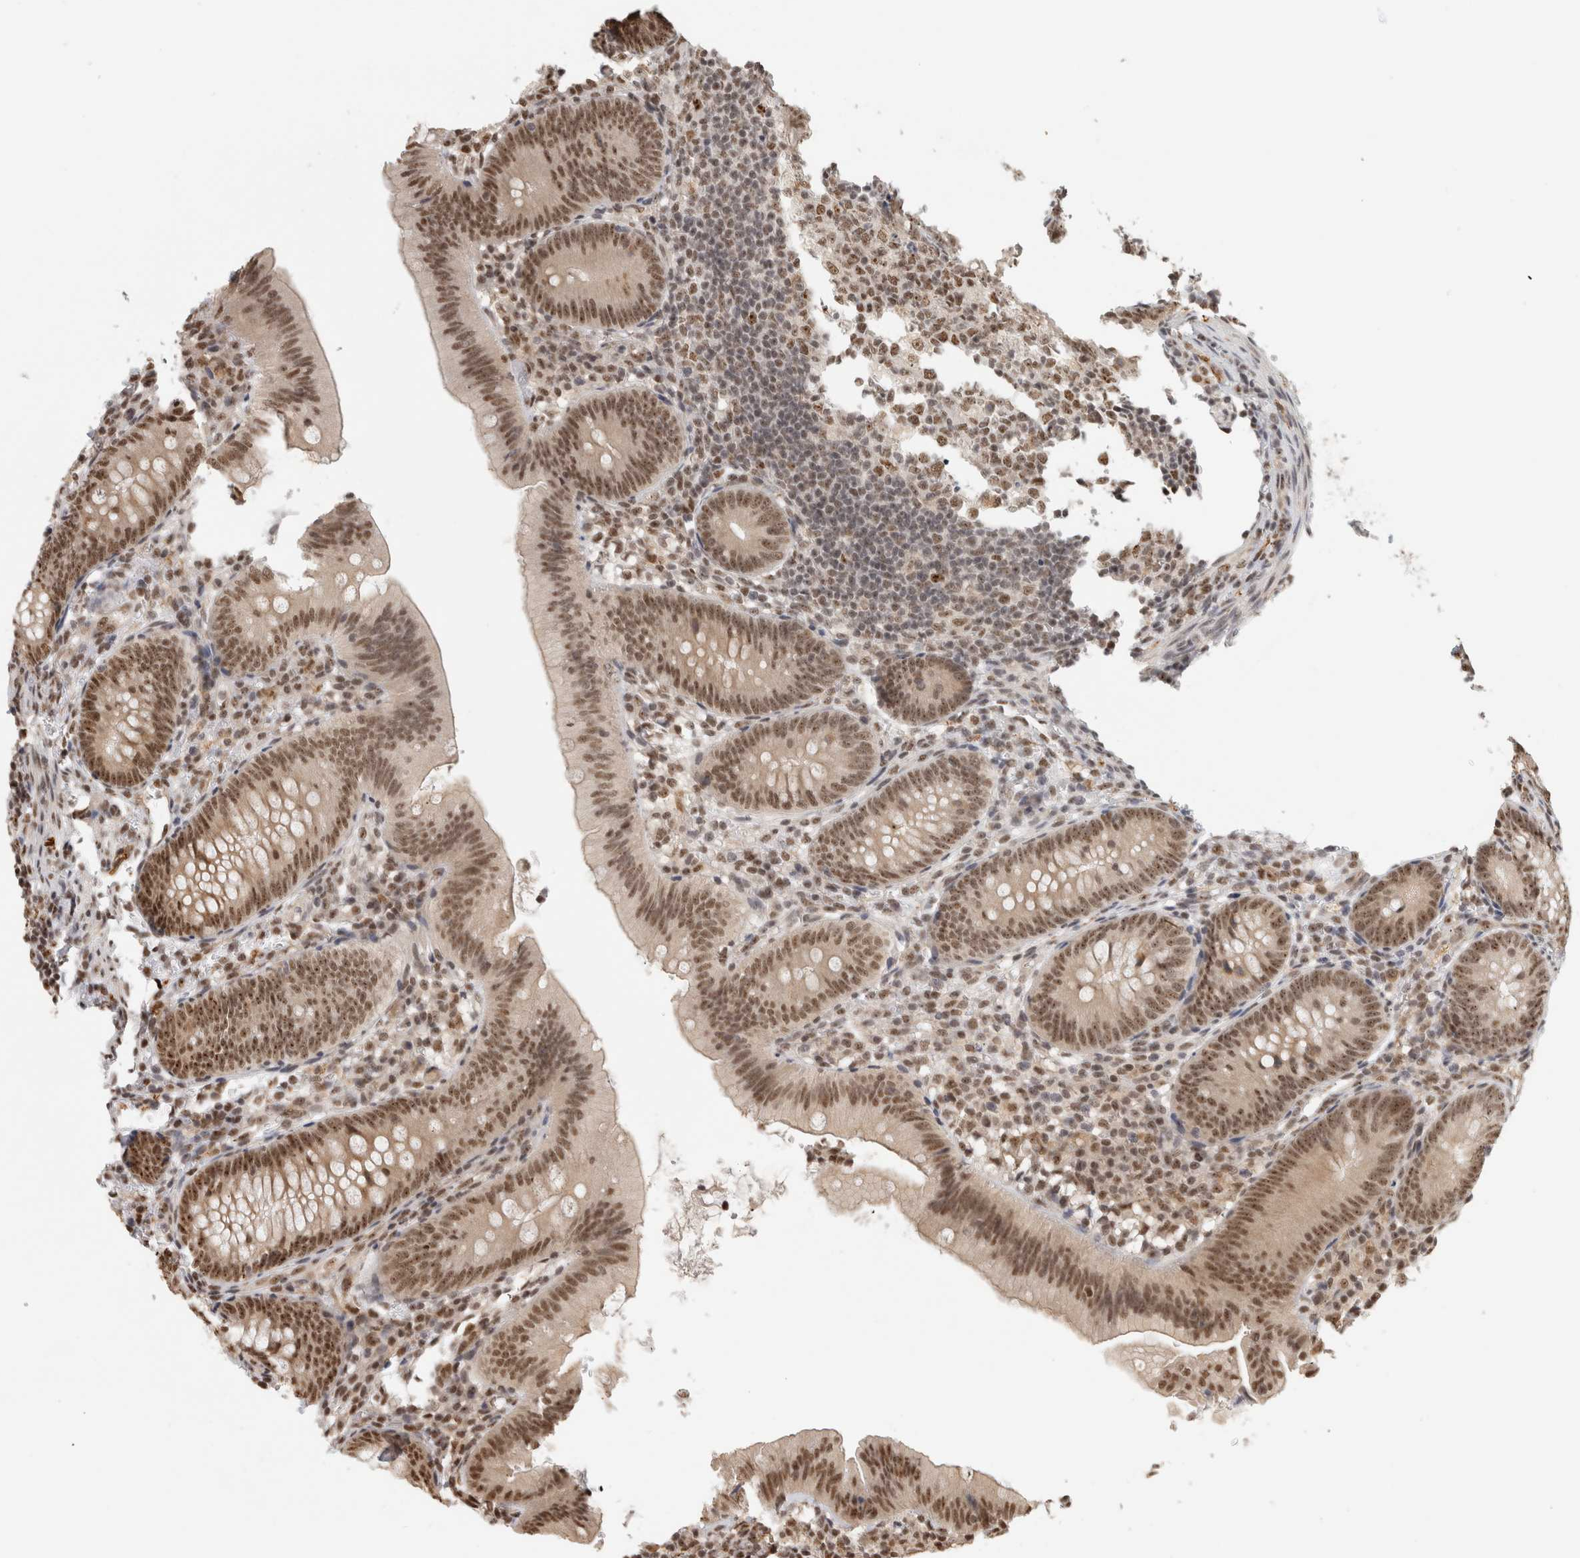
{"staining": {"intensity": "moderate", "quantity": ">75%", "location": "nuclear"}, "tissue": "appendix", "cell_type": "Glandular cells", "image_type": "normal", "snomed": [{"axis": "morphology", "description": "Normal tissue, NOS"}, {"axis": "topography", "description": "Appendix"}], "caption": "Glandular cells exhibit medium levels of moderate nuclear expression in approximately >75% of cells in benign appendix.", "gene": "EBNA1BP2", "patient": {"sex": "male", "age": 1}}